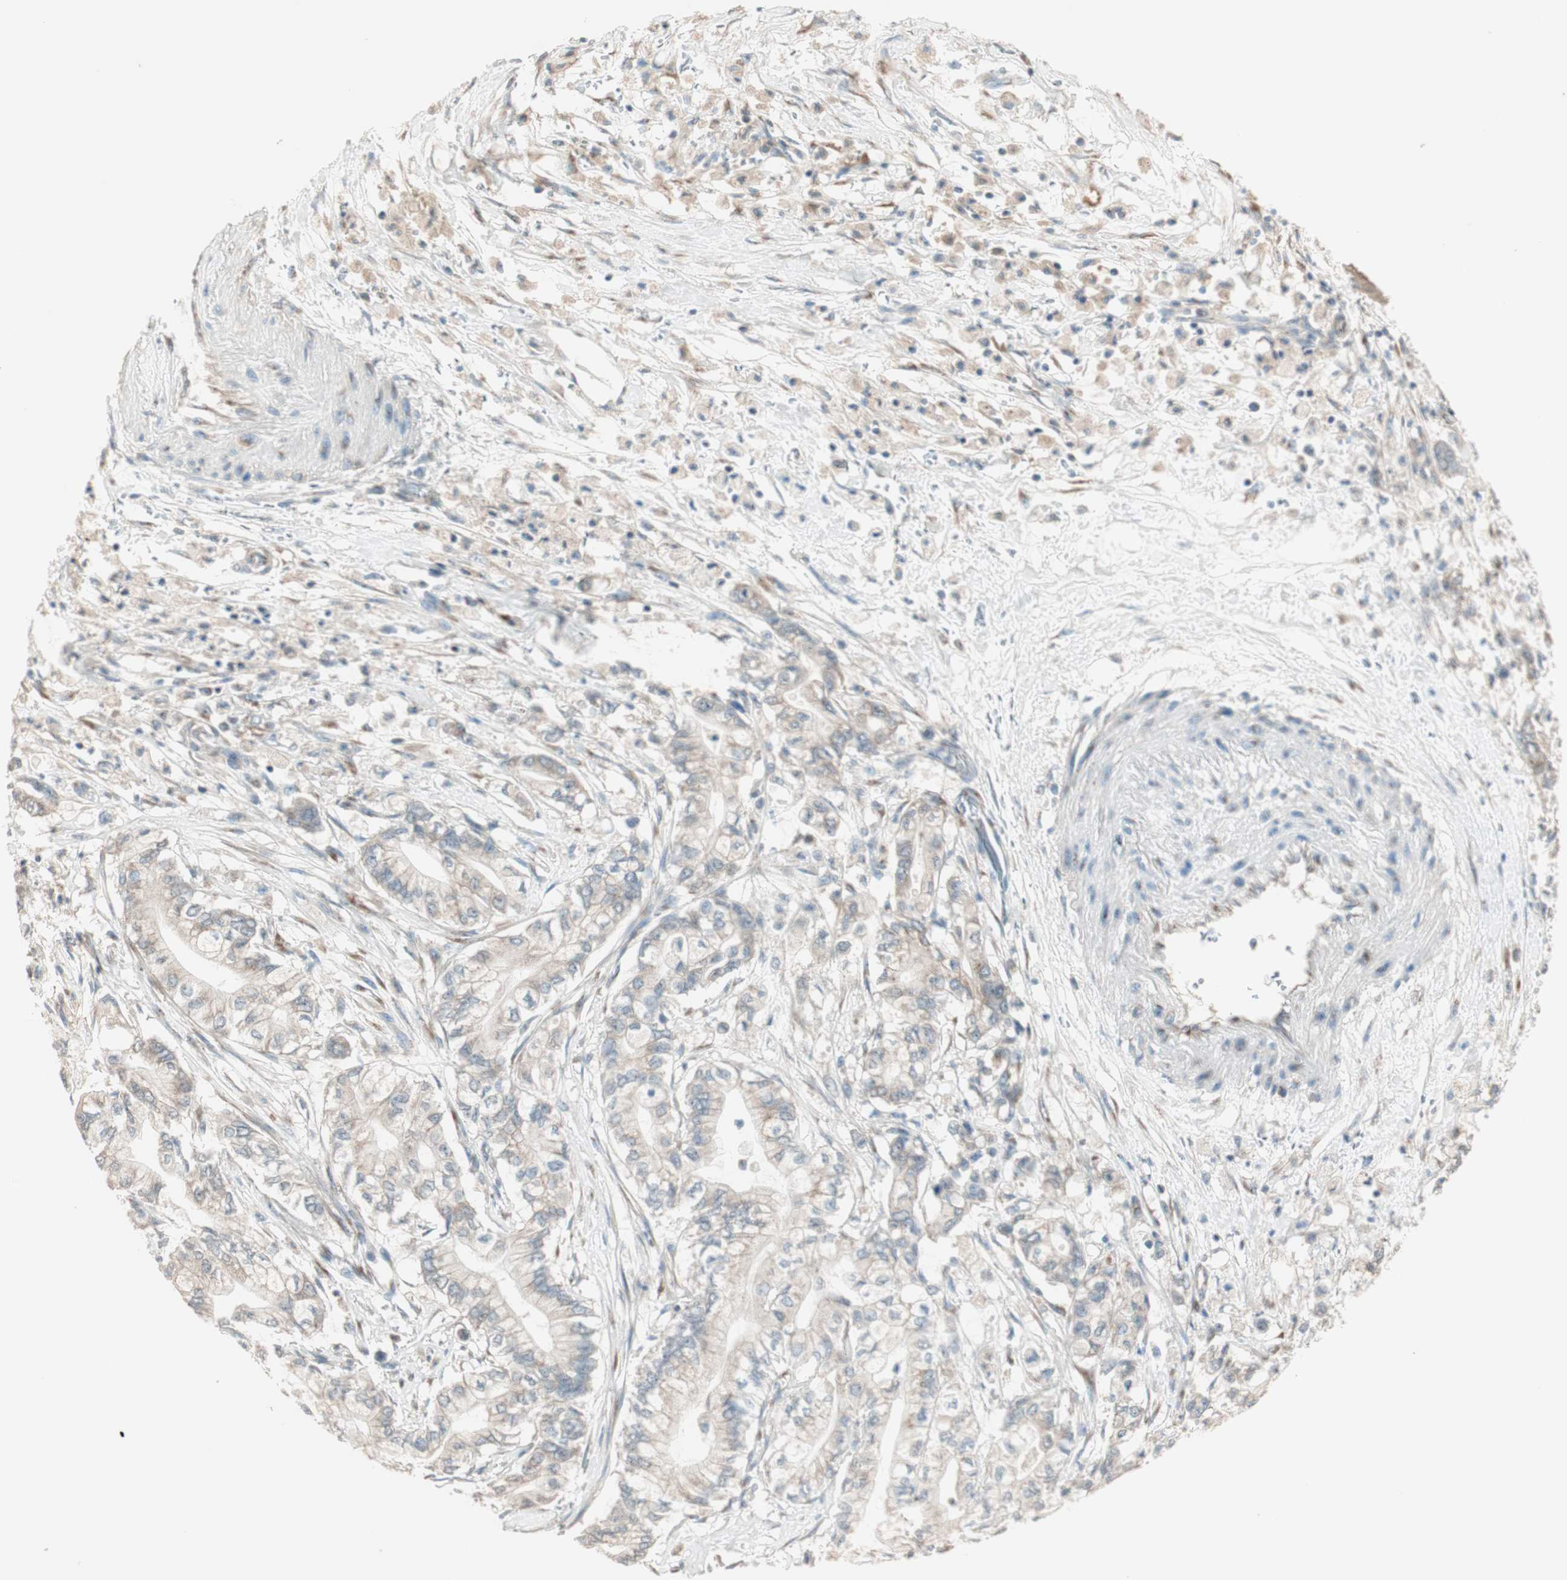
{"staining": {"intensity": "weak", "quantity": "25%-75%", "location": "cytoplasmic/membranous"}, "tissue": "pancreatic cancer", "cell_type": "Tumor cells", "image_type": "cancer", "snomed": [{"axis": "morphology", "description": "Adenocarcinoma, NOS"}, {"axis": "topography", "description": "Pancreas"}], "caption": "Protein expression by IHC demonstrates weak cytoplasmic/membranous staining in approximately 25%-75% of tumor cells in pancreatic adenocarcinoma.", "gene": "SEC16A", "patient": {"sex": "male", "age": 70}}